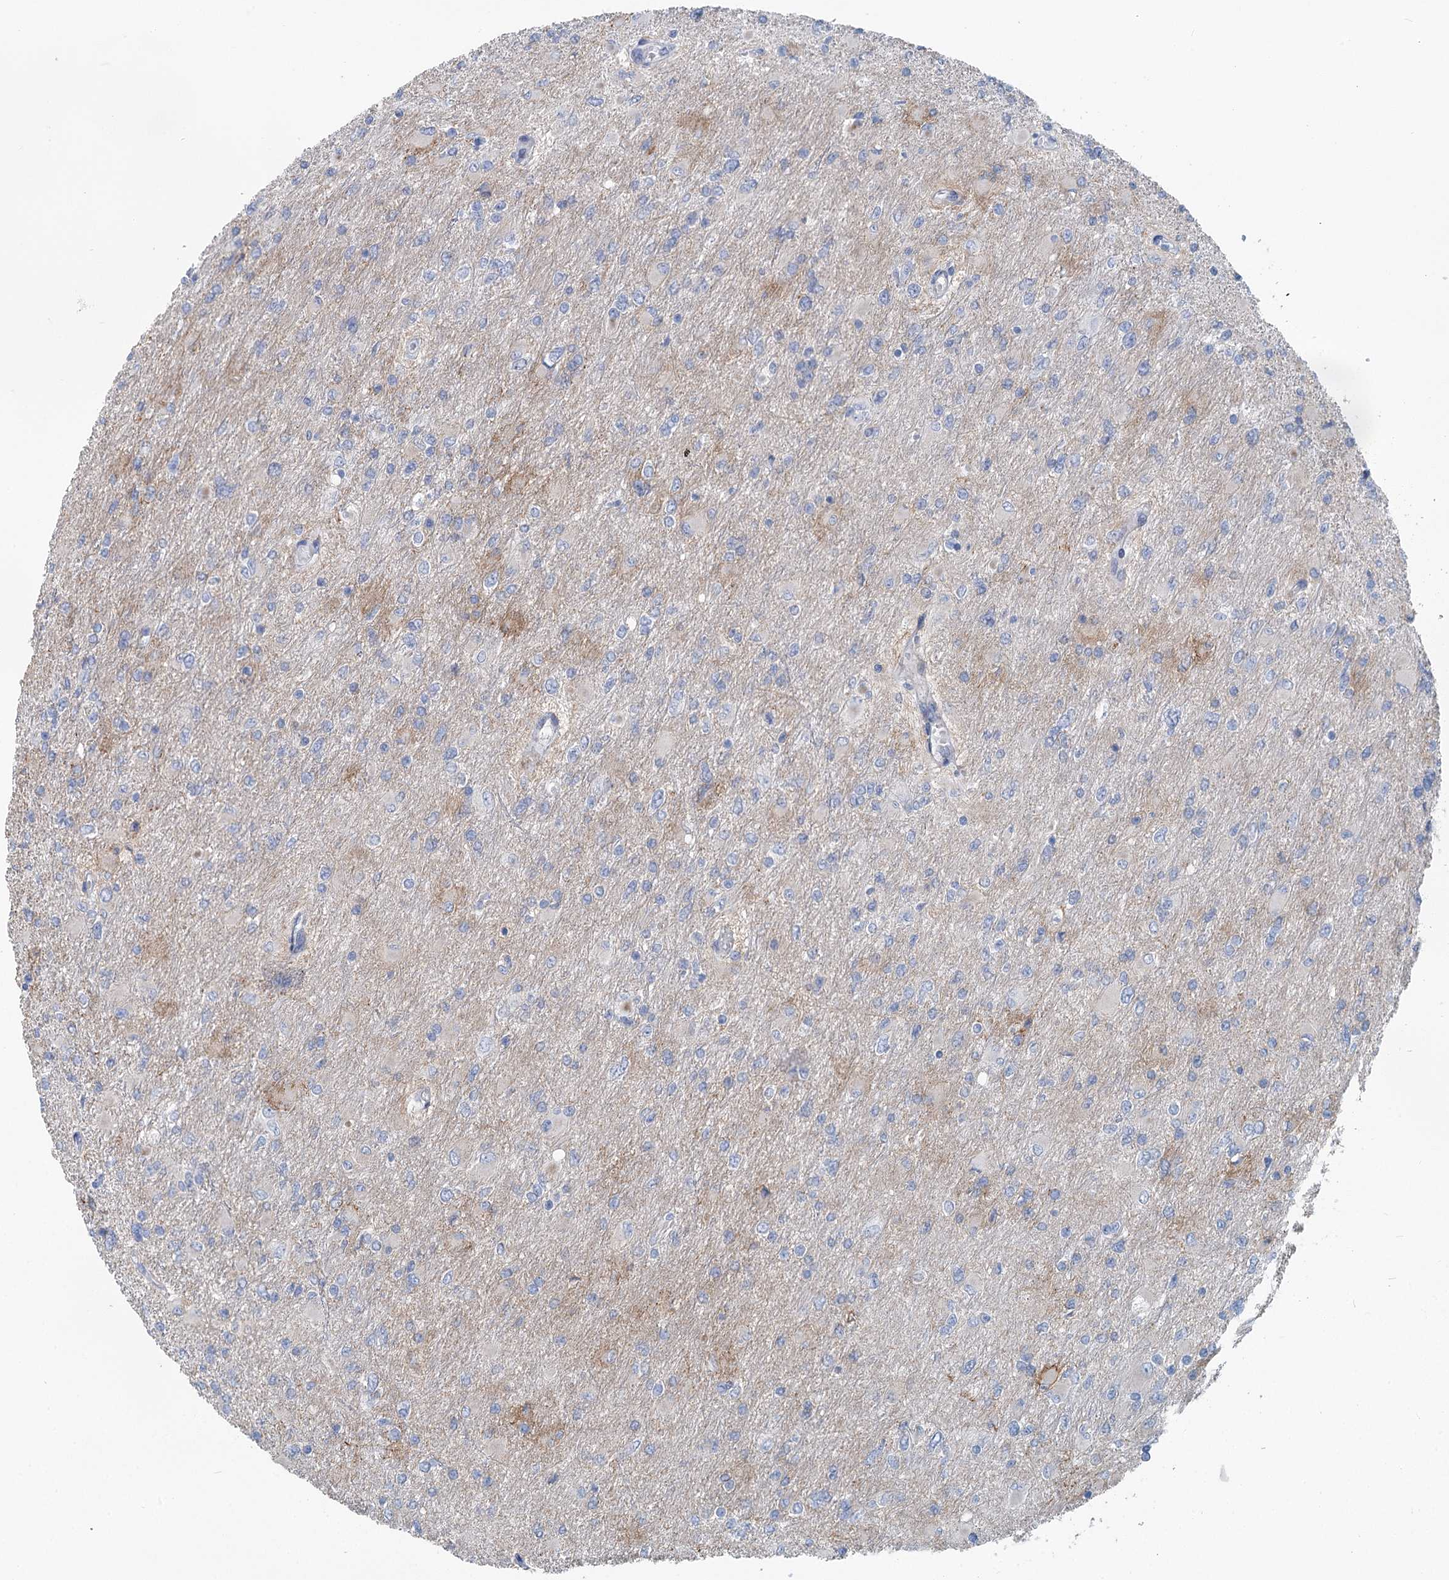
{"staining": {"intensity": "negative", "quantity": "none", "location": "none"}, "tissue": "glioma", "cell_type": "Tumor cells", "image_type": "cancer", "snomed": [{"axis": "morphology", "description": "Glioma, malignant, High grade"}, {"axis": "topography", "description": "Cerebral cortex"}], "caption": "This is an IHC micrograph of glioma. There is no expression in tumor cells.", "gene": "MARK2", "patient": {"sex": "female", "age": 36}}